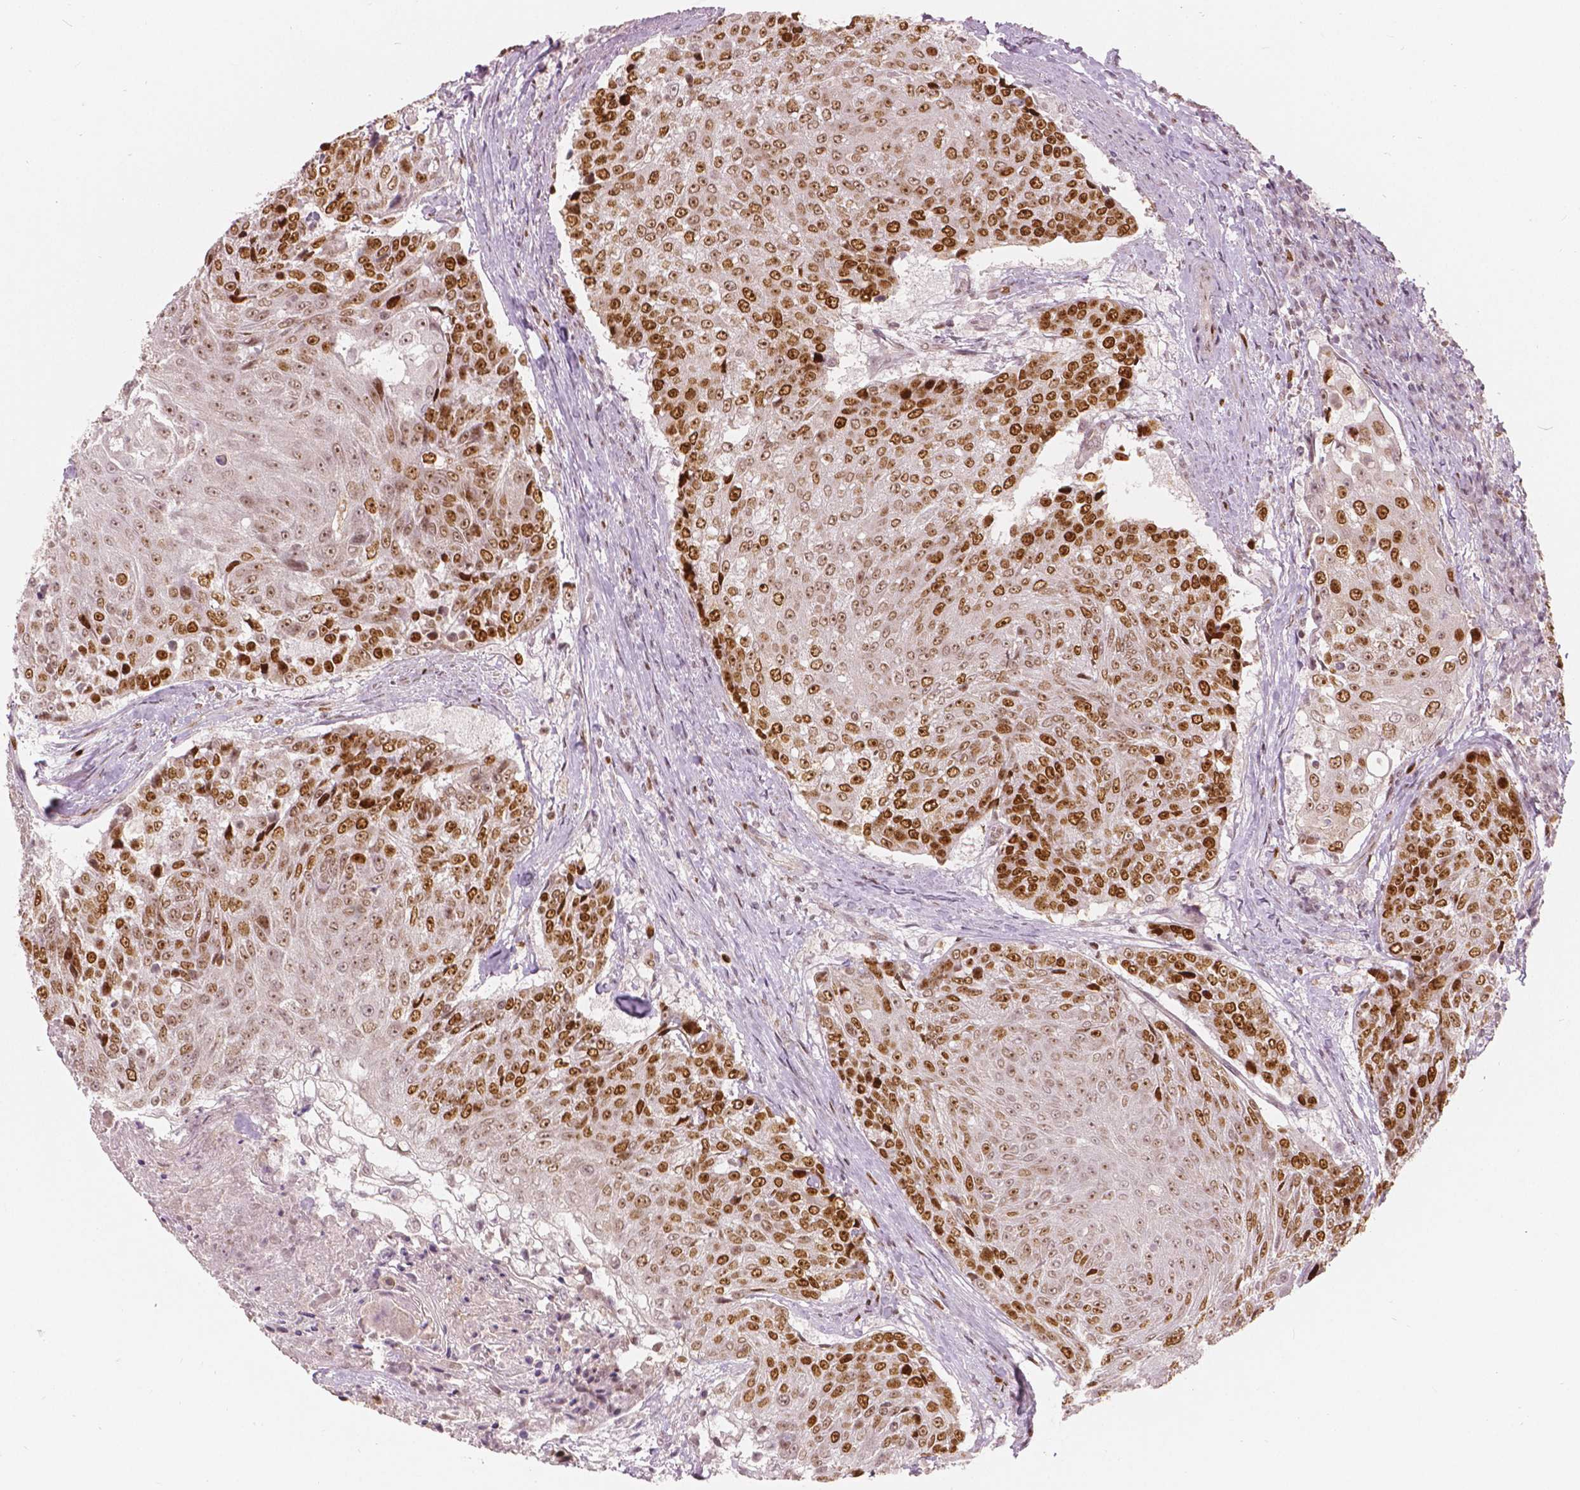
{"staining": {"intensity": "strong", "quantity": "25%-75%", "location": "nuclear"}, "tissue": "urothelial cancer", "cell_type": "Tumor cells", "image_type": "cancer", "snomed": [{"axis": "morphology", "description": "Urothelial carcinoma, High grade"}, {"axis": "topography", "description": "Urinary bladder"}], "caption": "About 25%-75% of tumor cells in urothelial cancer display strong nuclear protein expression as visualized by brown immunohistochemical staining.", "gene": "NSD2", "patient": {"sex": "female", "age": 63}}